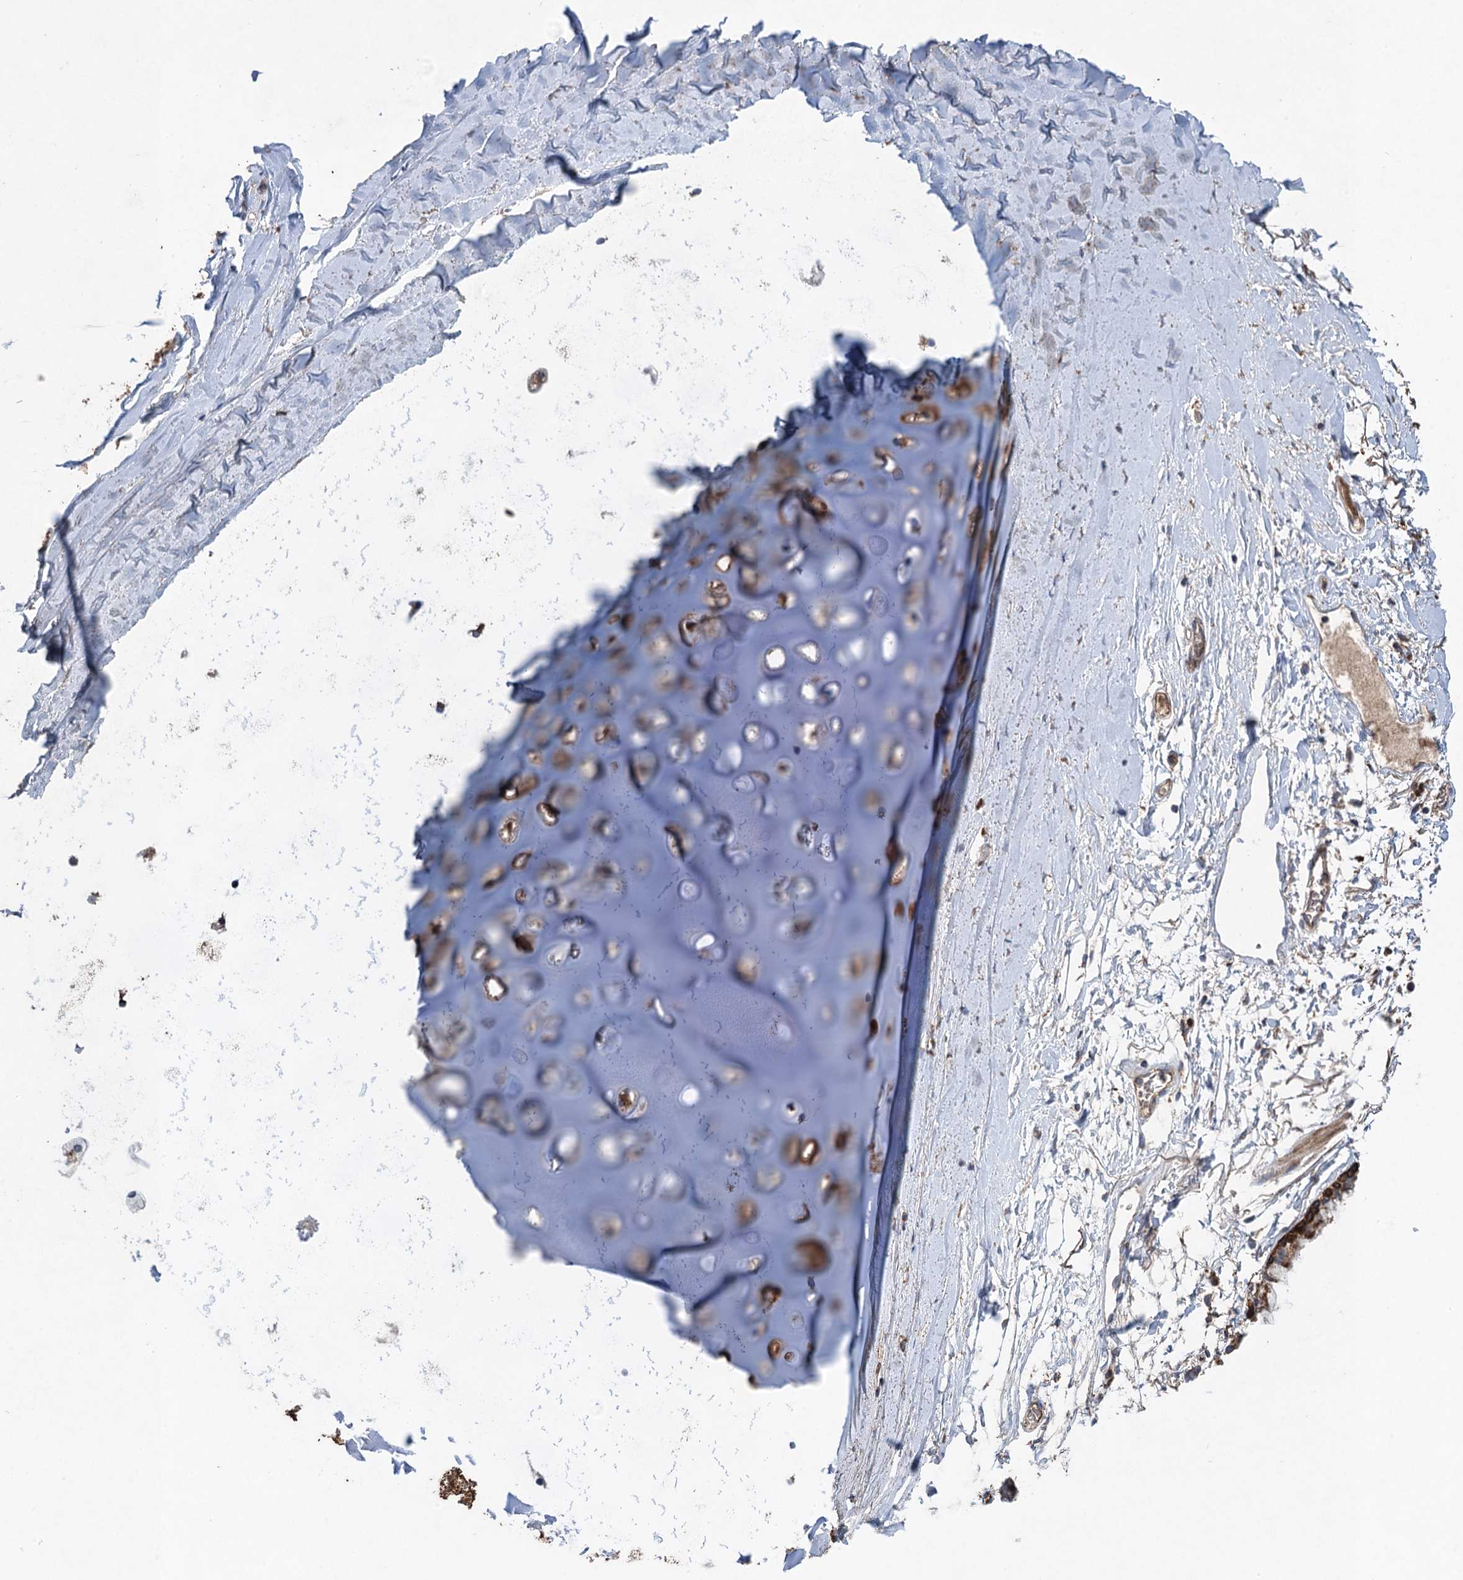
{"staining": {"intensity": "weak", "quantity": ">75%", "location": "cytoplasmic/membranous"}, "tissue": "adipose tissue", "cell_type": "Adipocytes", "image_type": "normal", "snomed": [{"axis": "morphology", "description": "Normal tissue, NOS"}, {"axis": "topography", "description": "Lymph node"}, {"axis": "topography", "description": "Bronchus"}], "caption": "Adipose tissue stained for a protein exhibits weak cytoplasmic/membranous positivity in adipocytes. The staining was performed using DAB, with brown indicating positive protein expression. Nuclei are stained blue with hematoxylin.", "gene": "TXNDC11", "patient": {"sex": "male", "age": 63}}